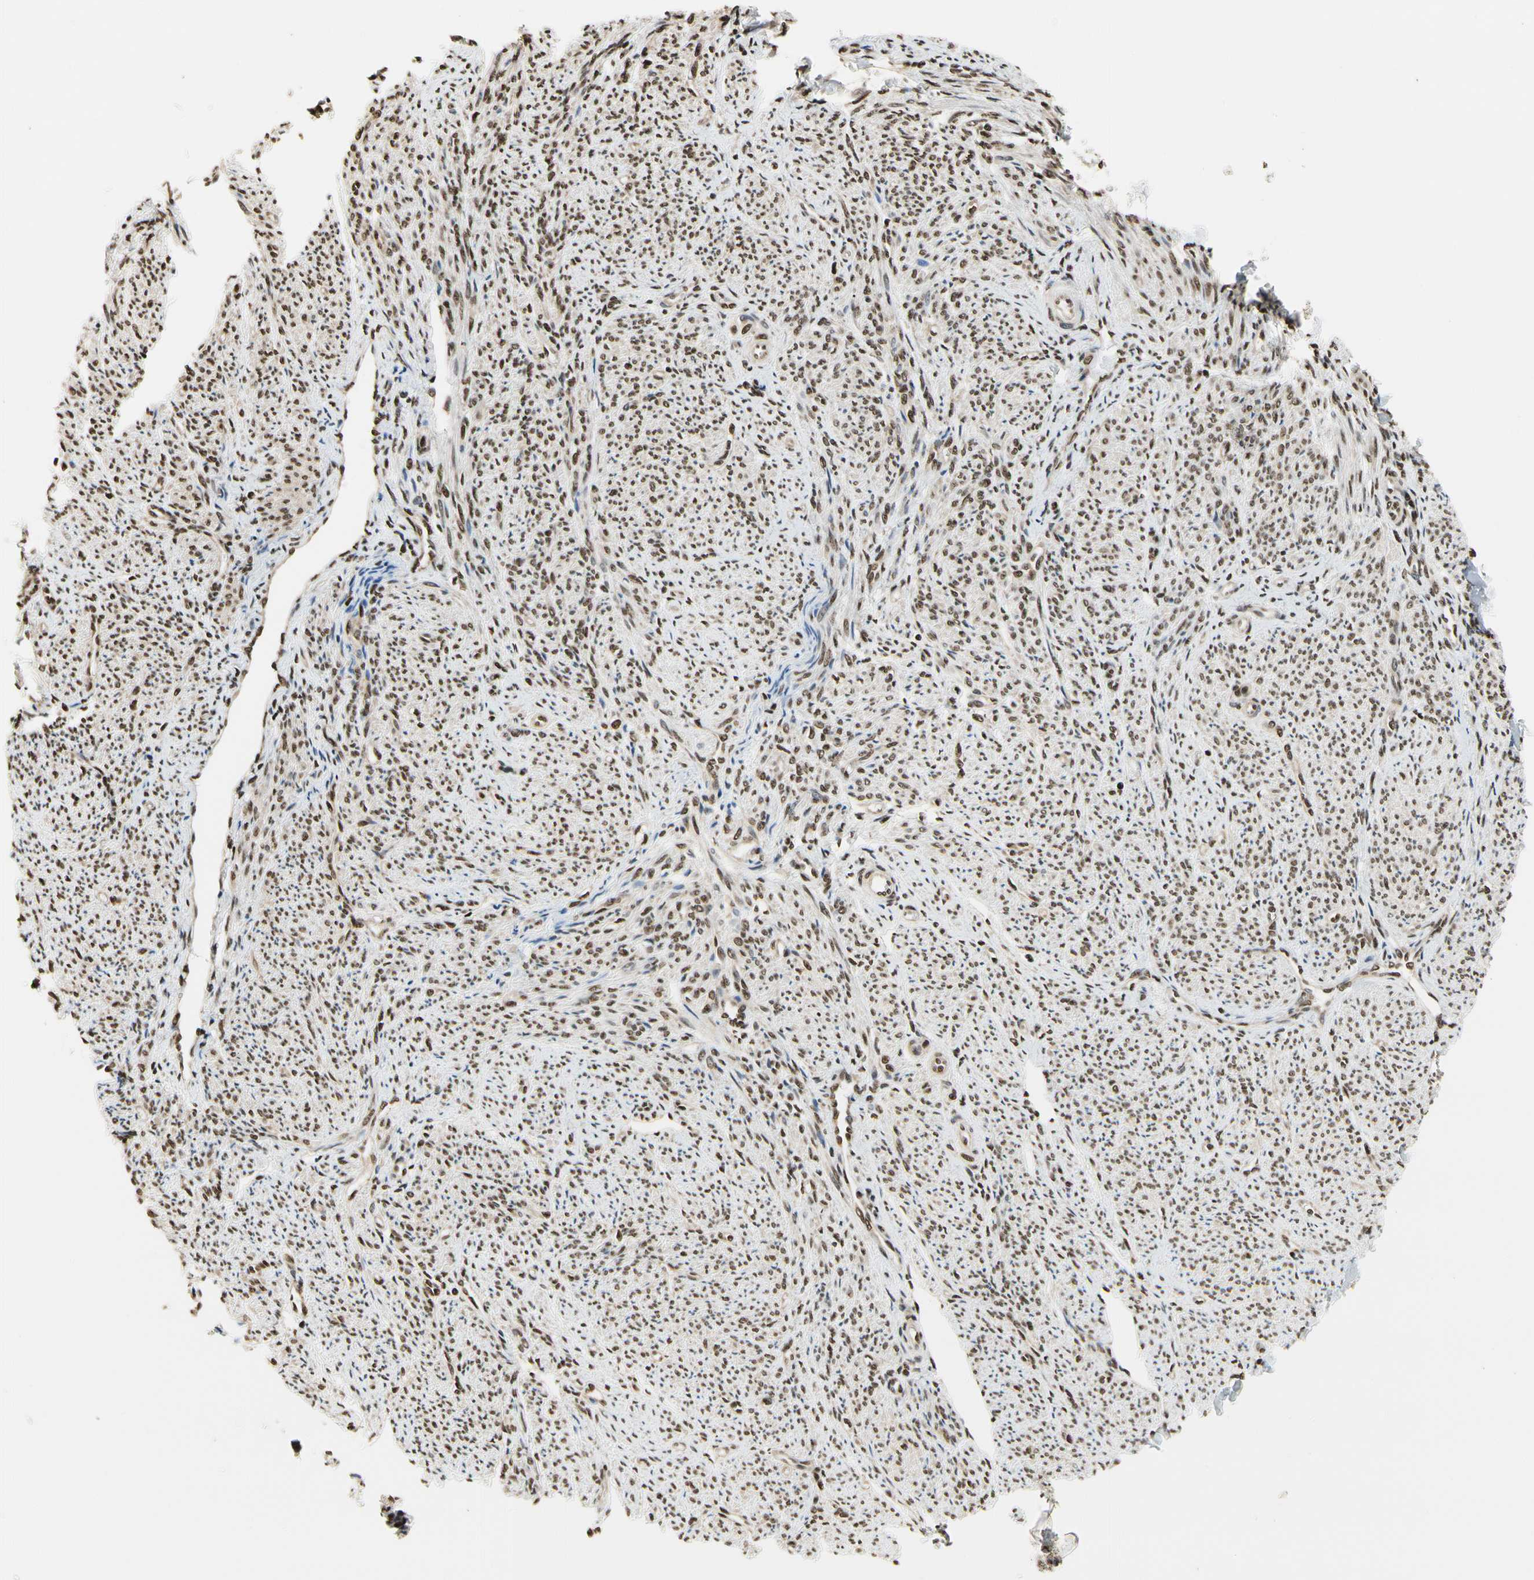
{"staining": {"intensity": "moderate", "quantity": ">75%", "location": "nuclear"}, "tissue": "smooth muscle", "cell_type": "Smooth muscle cells", "image_type": "normal", "snomed": [{"axis": "morphology", "description": "Normal tissue, NOS"}, {"axis": "topography", "description": "Smooth muscle"}], "caption": "Immunohistochemistry photomicrograph of benign smooth muscle stained for a protein (brown), which displays medium levels of moderate nuclear expression in about >75% of smooth muscle cells.", "gene": "HNRNPK", "patient": {"sex": "female", "age": 65}}